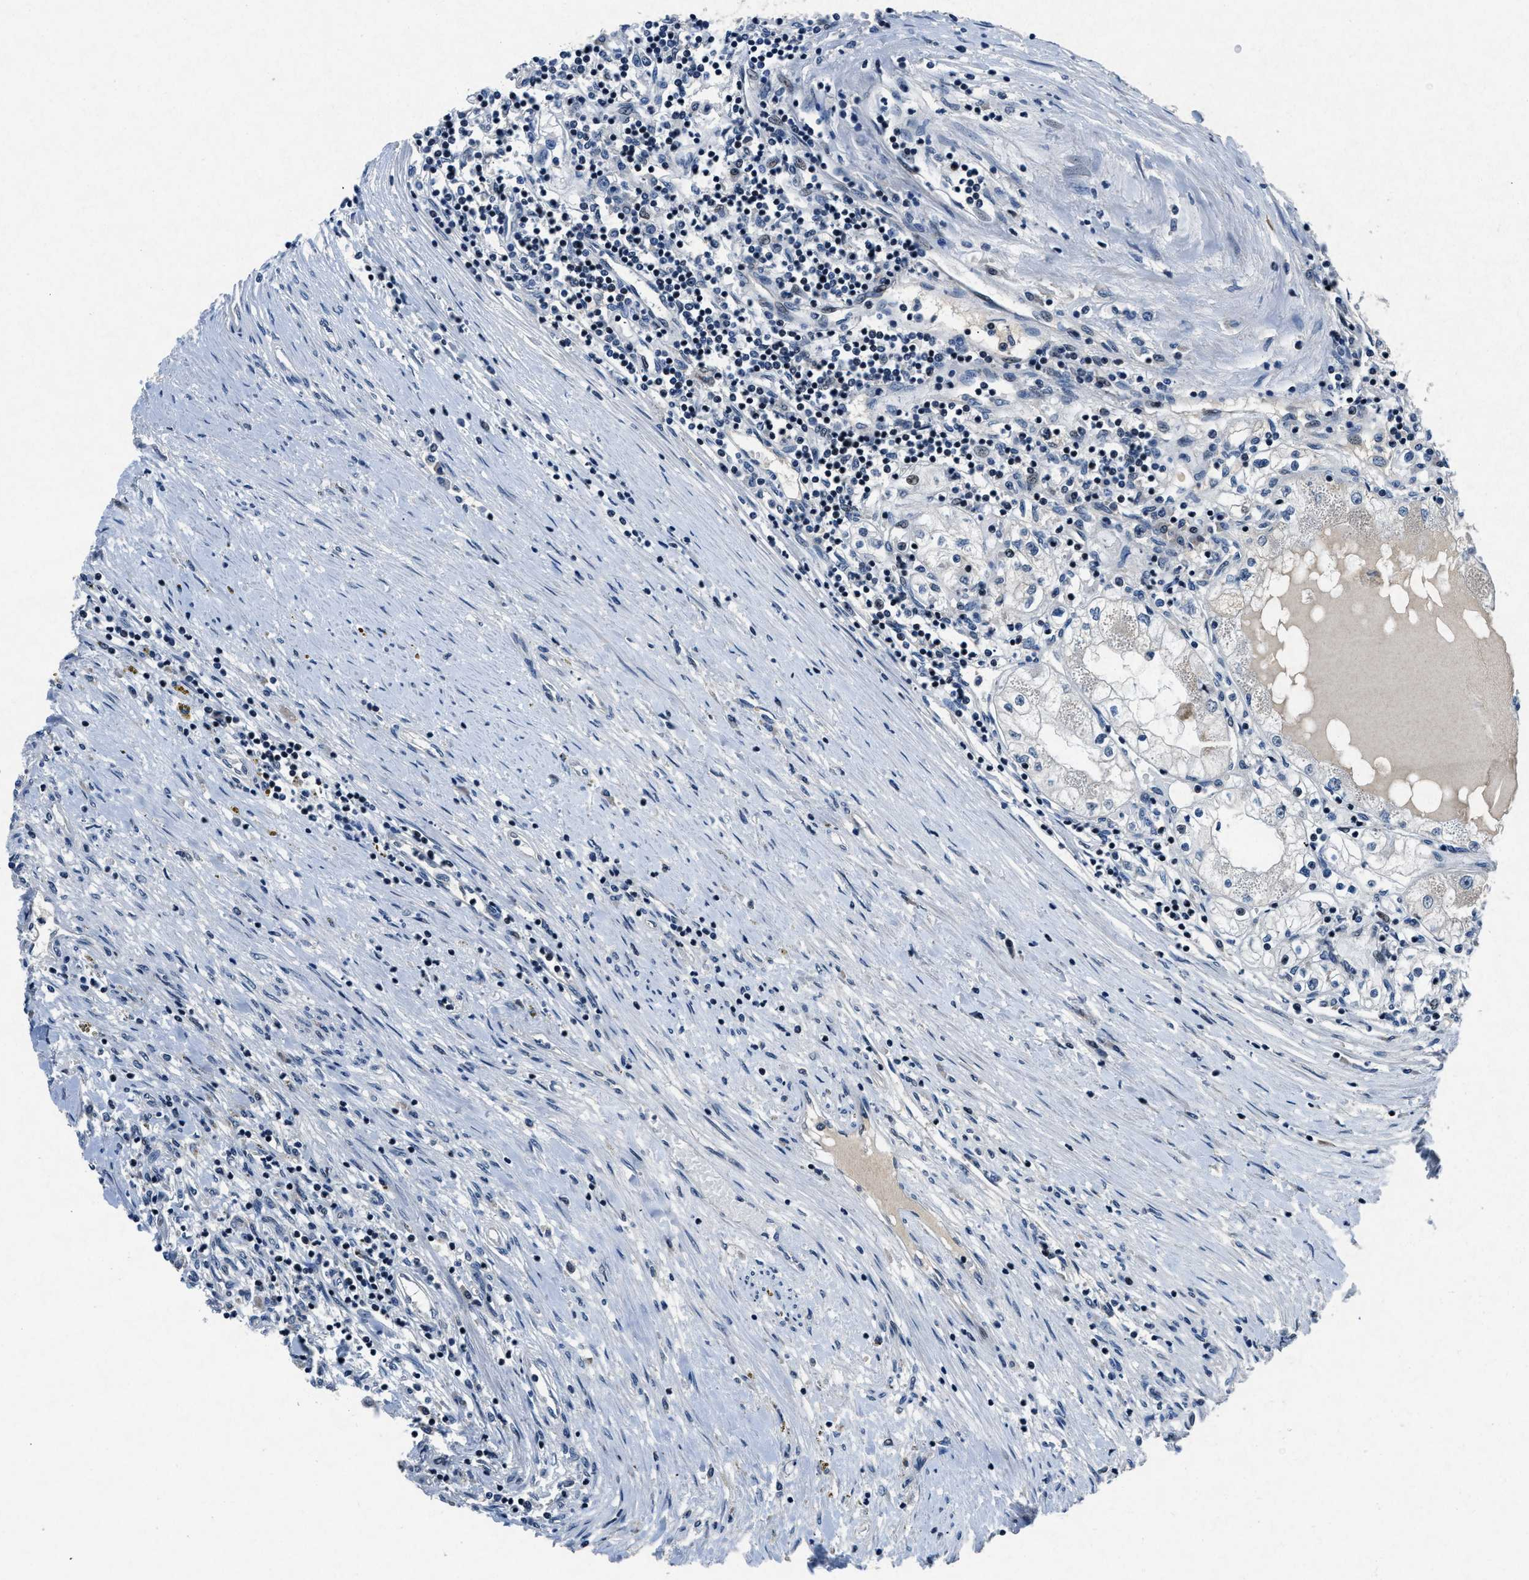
{"staining": {"intensity": "negative", "quantity": "none", "location": "none"}, "tissue": "renal cancer", "cell_type": "Tumor cells", "image_type": "cancer", "snomed": [{"axis": "morphology", "description": "Adenocarcinoma, NOS"}, {"axis": "topography", "description": "Kidney"}], "caption": "Immunohistochemistry of renal cancer (adenocarcinoma) demonstrates no expression in tumor cells.", "gene": "PHLDA1", "patient": {"sex": "male", "age": 68}}